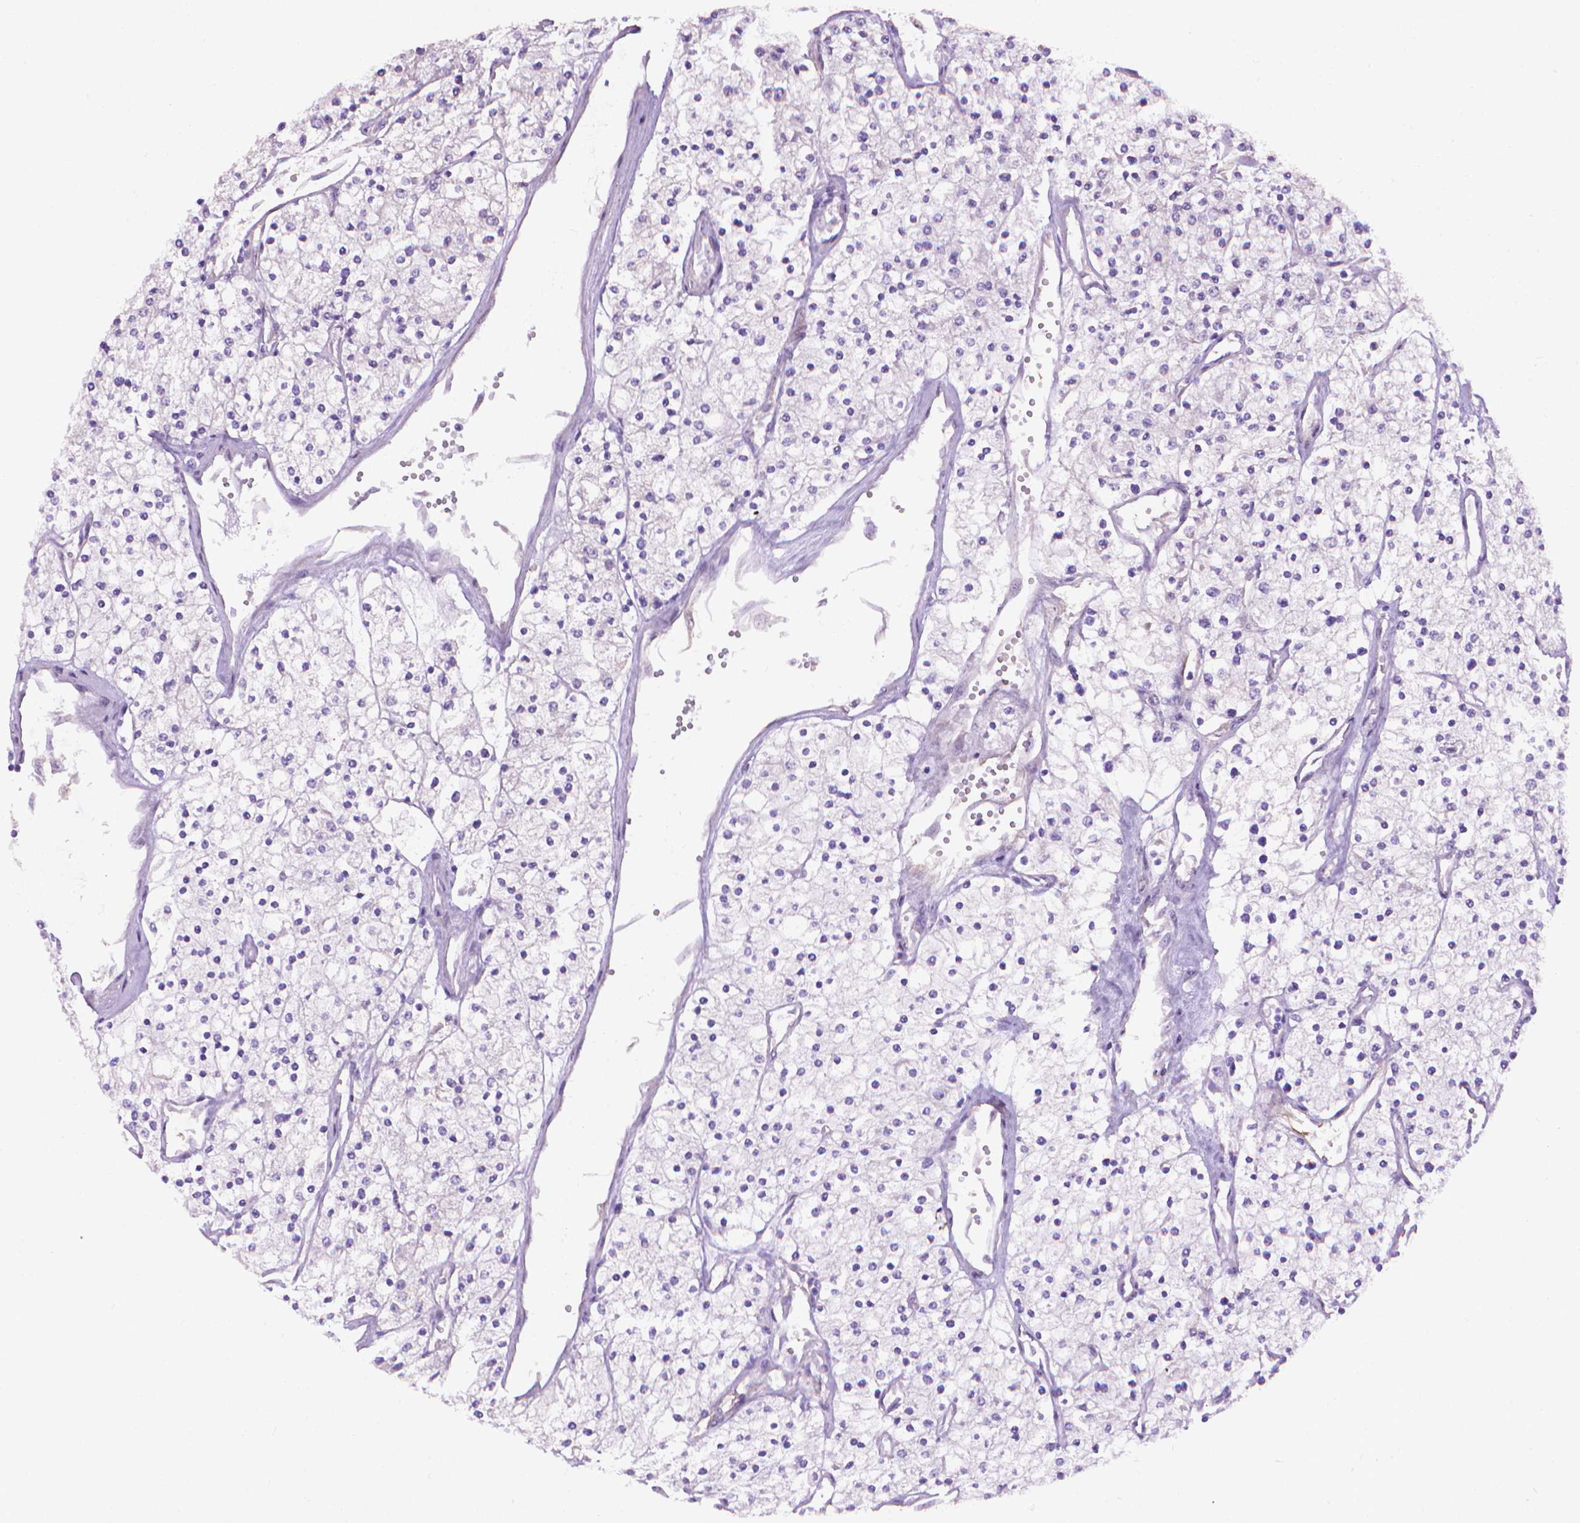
{"staining": {"intensity": "negative", "quantity": "none", "location": "none"}, "tissue": "renal cancer", "cell_type": "Tumor cells", "image_type": "cancer", "snomed": [{"axis": "morphology", "description": "Adenocarcinoma, NOS"}, {"axis": "topography", "description": "Kidney"}], "caption": "Immunohistochemistry (IHC) image of human renal cancer stained for a protein (brown), which reveals no staining in tumor cells. The staining was performed using DAB (3,3'-diaminobenzidine) to visualize the protein expression in brown, while the nuclei were stained in blue with hematoxylin (Magnification: 20x).", "gene": "CLIC4", "patient": {"sex": "male", "age": 80}}